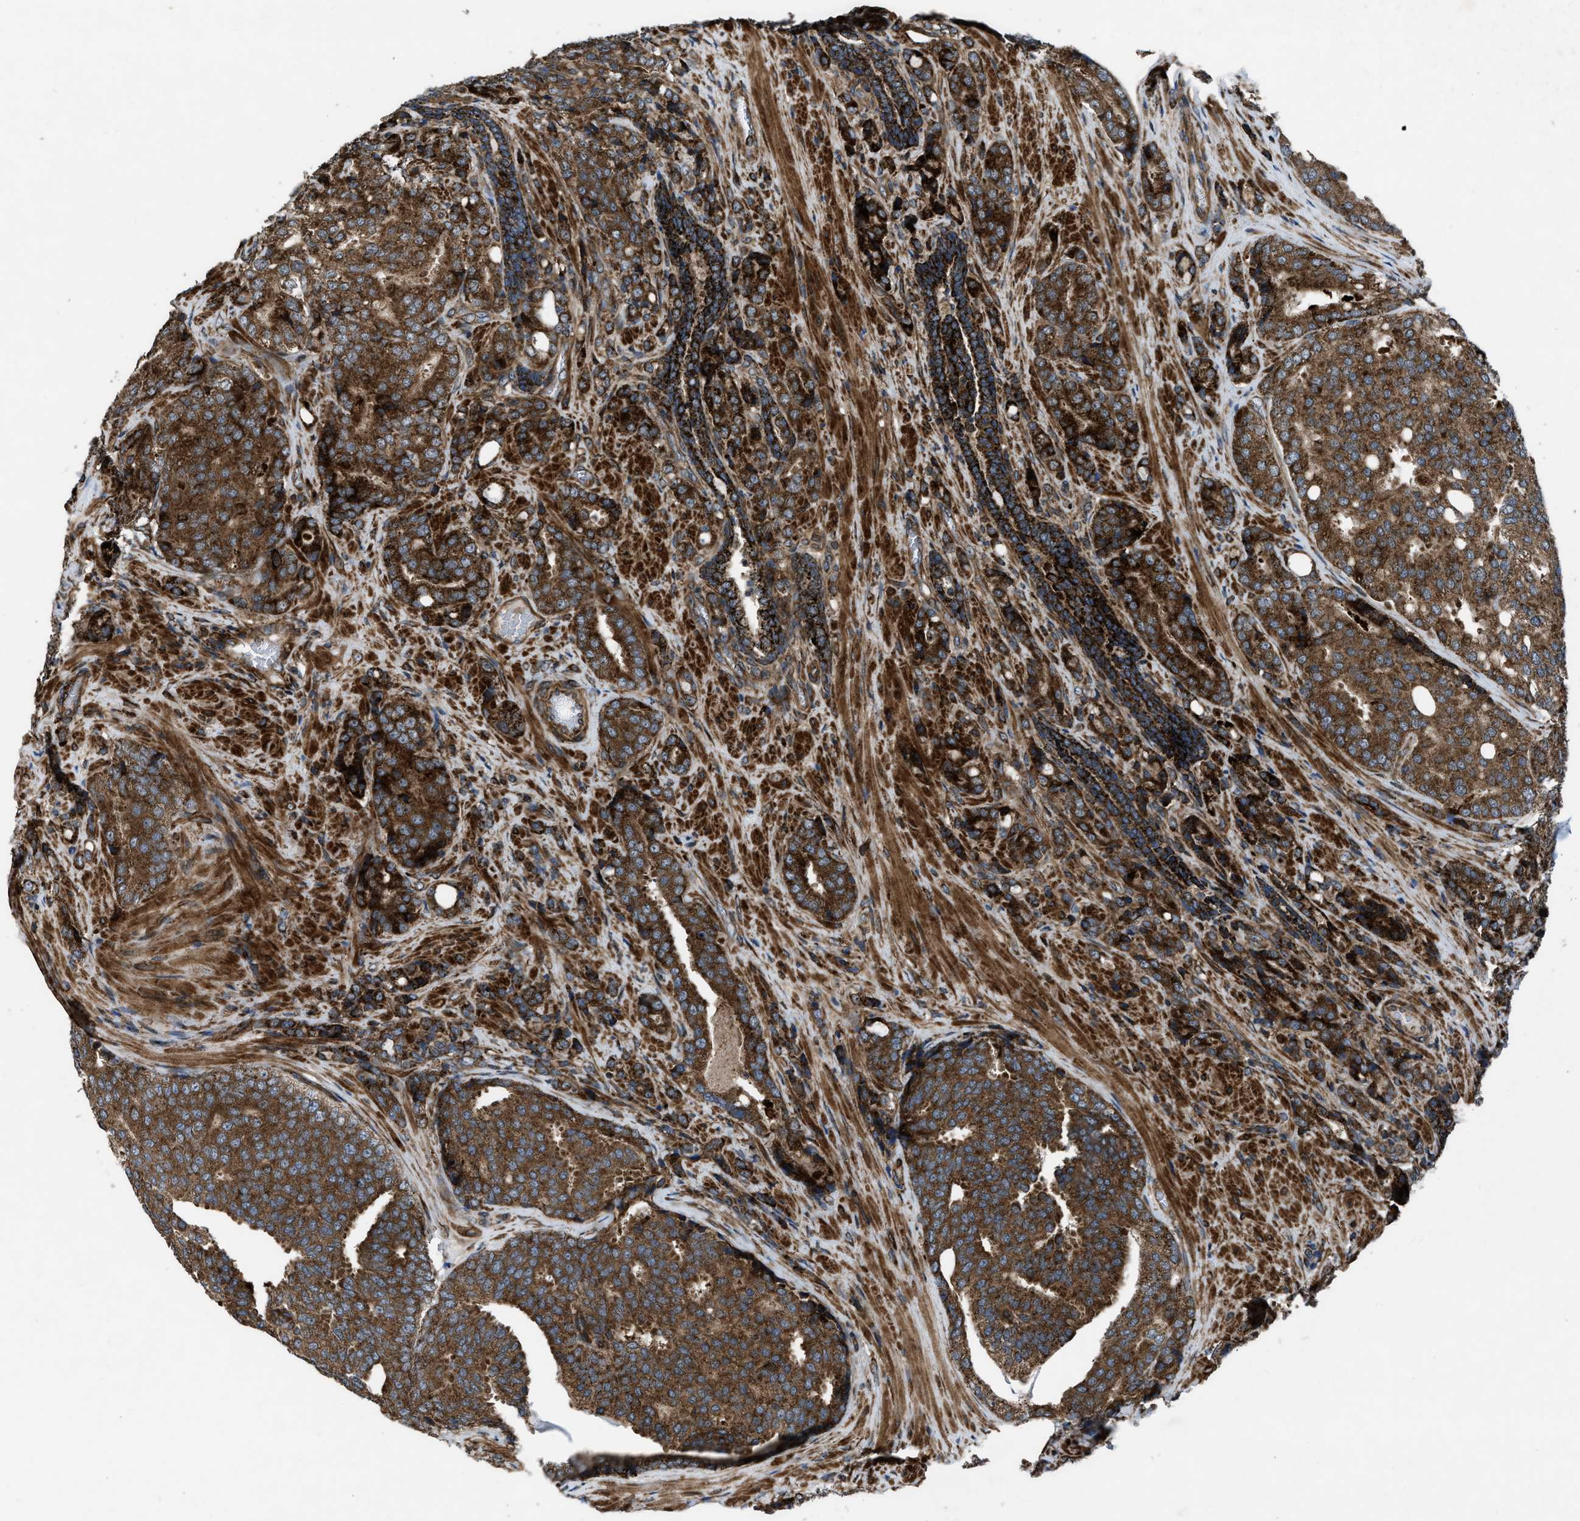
{"staining": {"intensity": "strong", "quantity": ">75%", "location": "cytoplasmic/membranous"}, "tissue": "prostate cancer", "cell_type": "Tumor cells", "image_type": "cancer", "snomed": [{"axis": "morphology", "description": "Adenocarcinoma, High grade"}, {"axis": "topography", "description": "Prostate"}], "caption": "High-magnification brightfield microscopy of prostate cancer (adenocarcinoma (high-grade)) stained with DAB (3,3'-diaminobenzidine) (brown) and counterstained with hematoxylin (blue). tumor cells exhibit strong cytoplasmic/membranous staining is present in about>75% of cells. The staining is performed using DAB brown chromogen to label protein expression. The nuclei are counter-stained blue using hematoxylin.", "gene": "PER3", "patient": {"sex": "male", "age": 50}}